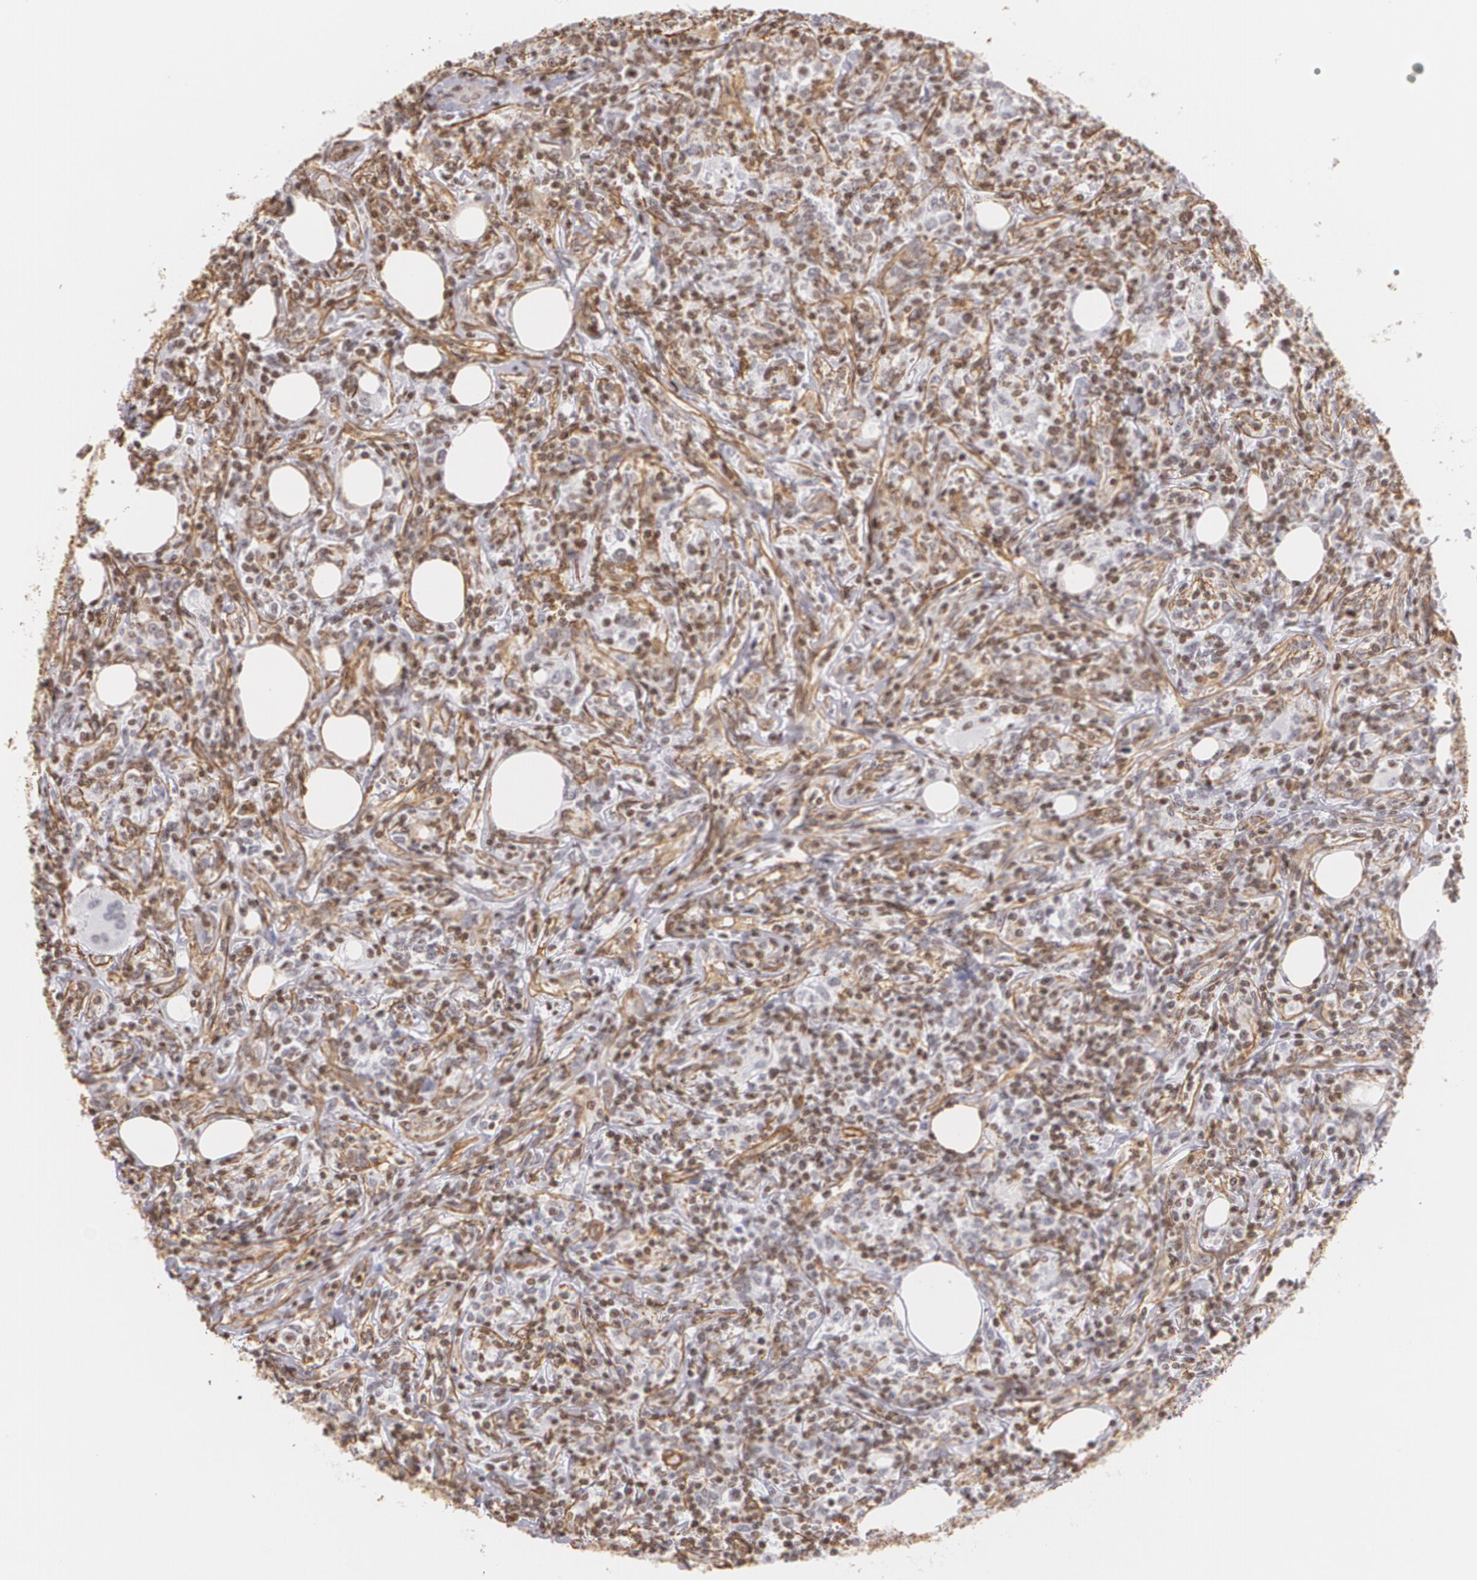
{"staining": {"intensity": "weak", "quantity": "<25%", "location": "cytoplasmic/membranous"}, "tissue": "lymphoma", "cell_type": "Tumor cells", "image_type": "cancer", "snomed": [{"axis": "morphology", "description": "Malignant lymphoma, non-Hodgkin's type, High grade"}, {"axis": "topography", "description": "Lymph node"}], "caption": "This is a micrograph of immunohistochemistry (IHC) staining of malignant lymphoma, non-Hodgkin's type (high-grade), which shows no staining in tumor cells.", "gene": "VAMP1", "patient": {"sex": "female", "age": 84}}